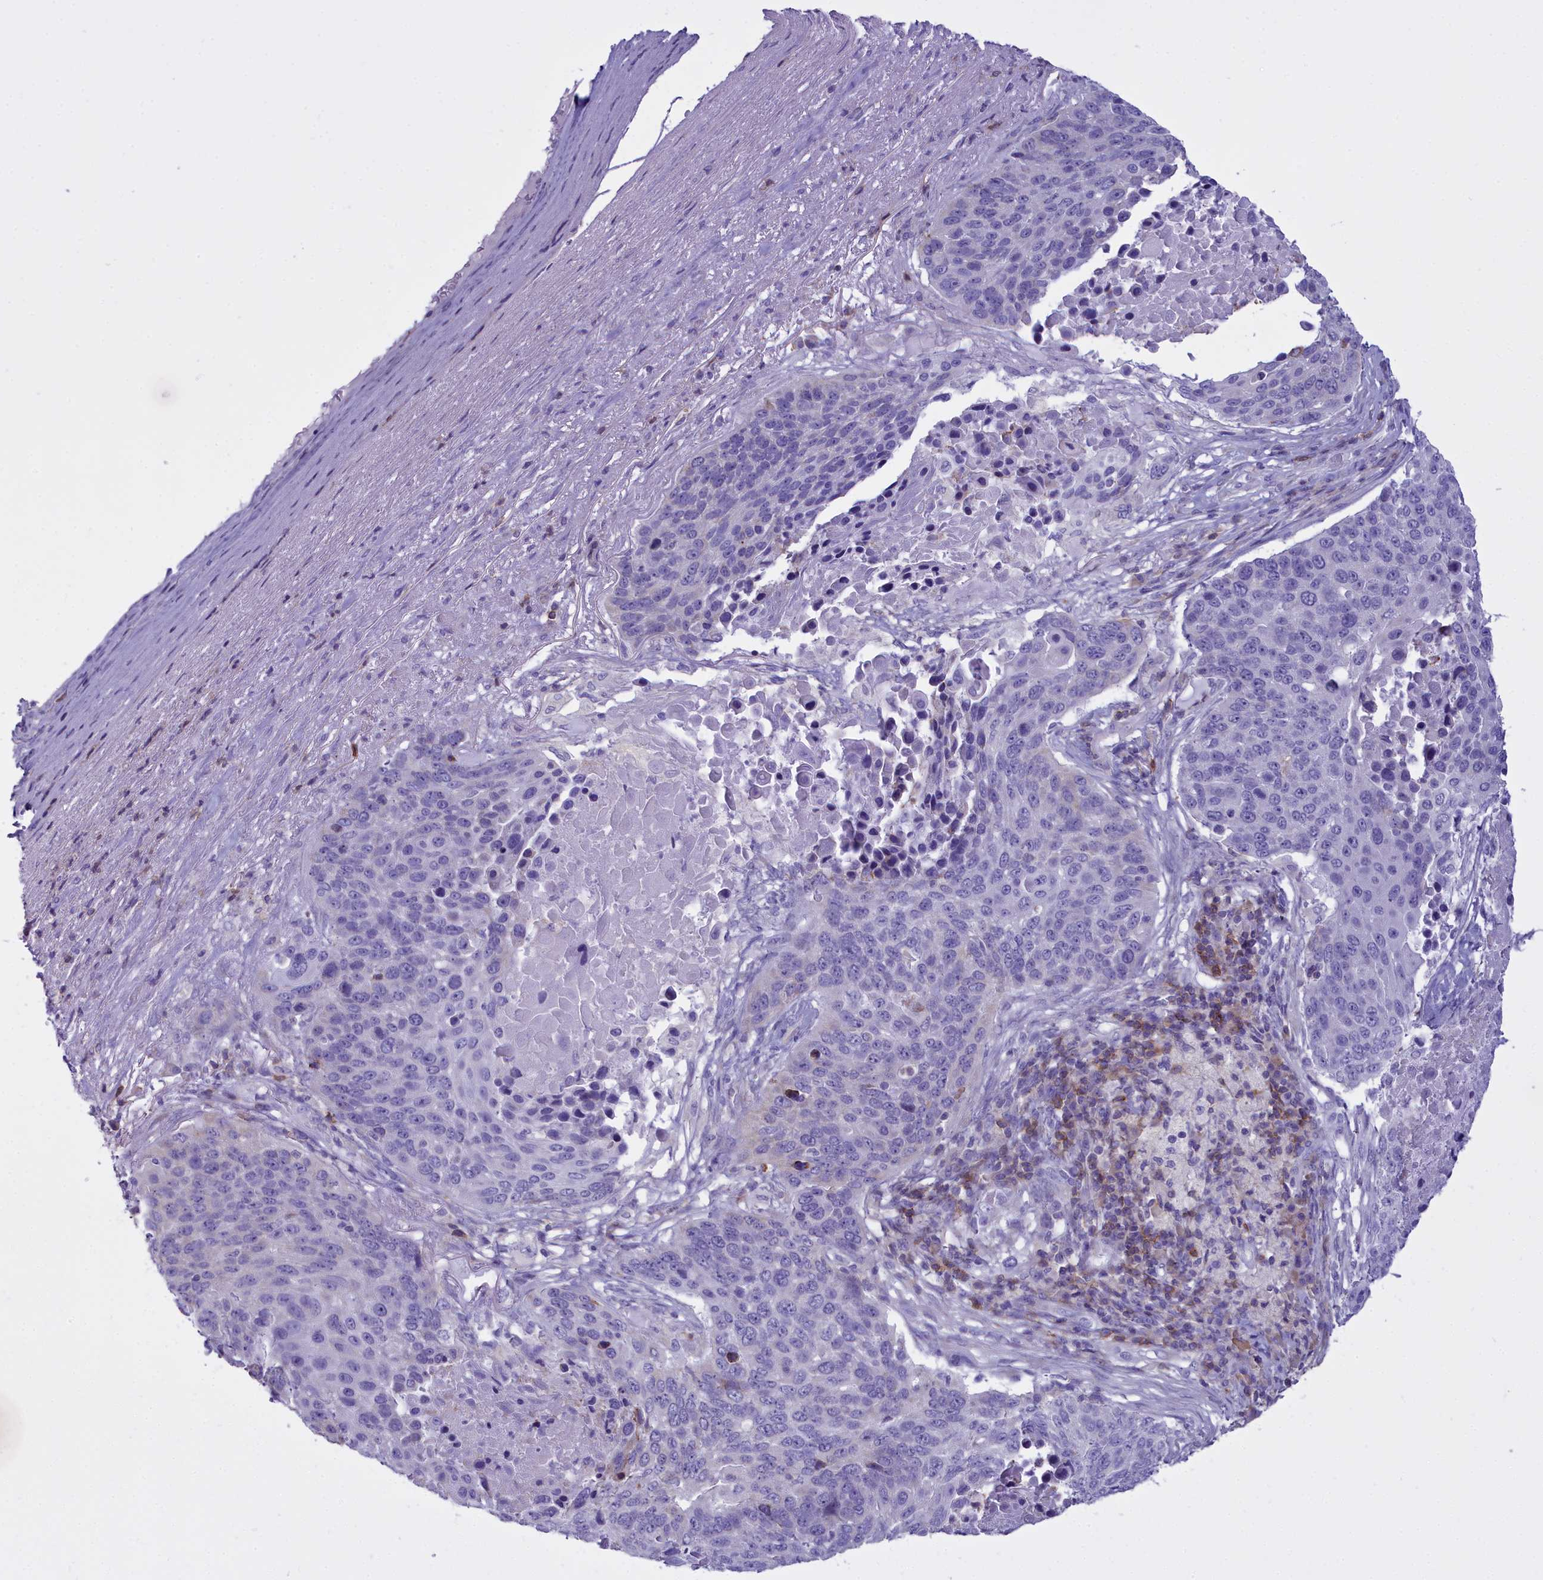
{"staining": {"intensity": "negative", "quantity": "none", "location": "none"}, "tissue": "lung cancer", "cell_type": "Tumor cells", "image_type": "cancer", "snomed": [{"axis": "morphology", "description": "Normal tissue, NOS"}, {"axis": "morphology", "description": "Squamous cell carcinoma, NOS"}, {"axis": "topography", "description": "Lymph node"}, {"axis": "topography", "description": "Lung"}], "caption": "Photomicrograph shows no significant protein positivity in tumor cells of lung cancer (squamous cell carcinoma).", "gene": "CD5", "patient": {"sex": "male", "age": 66}}